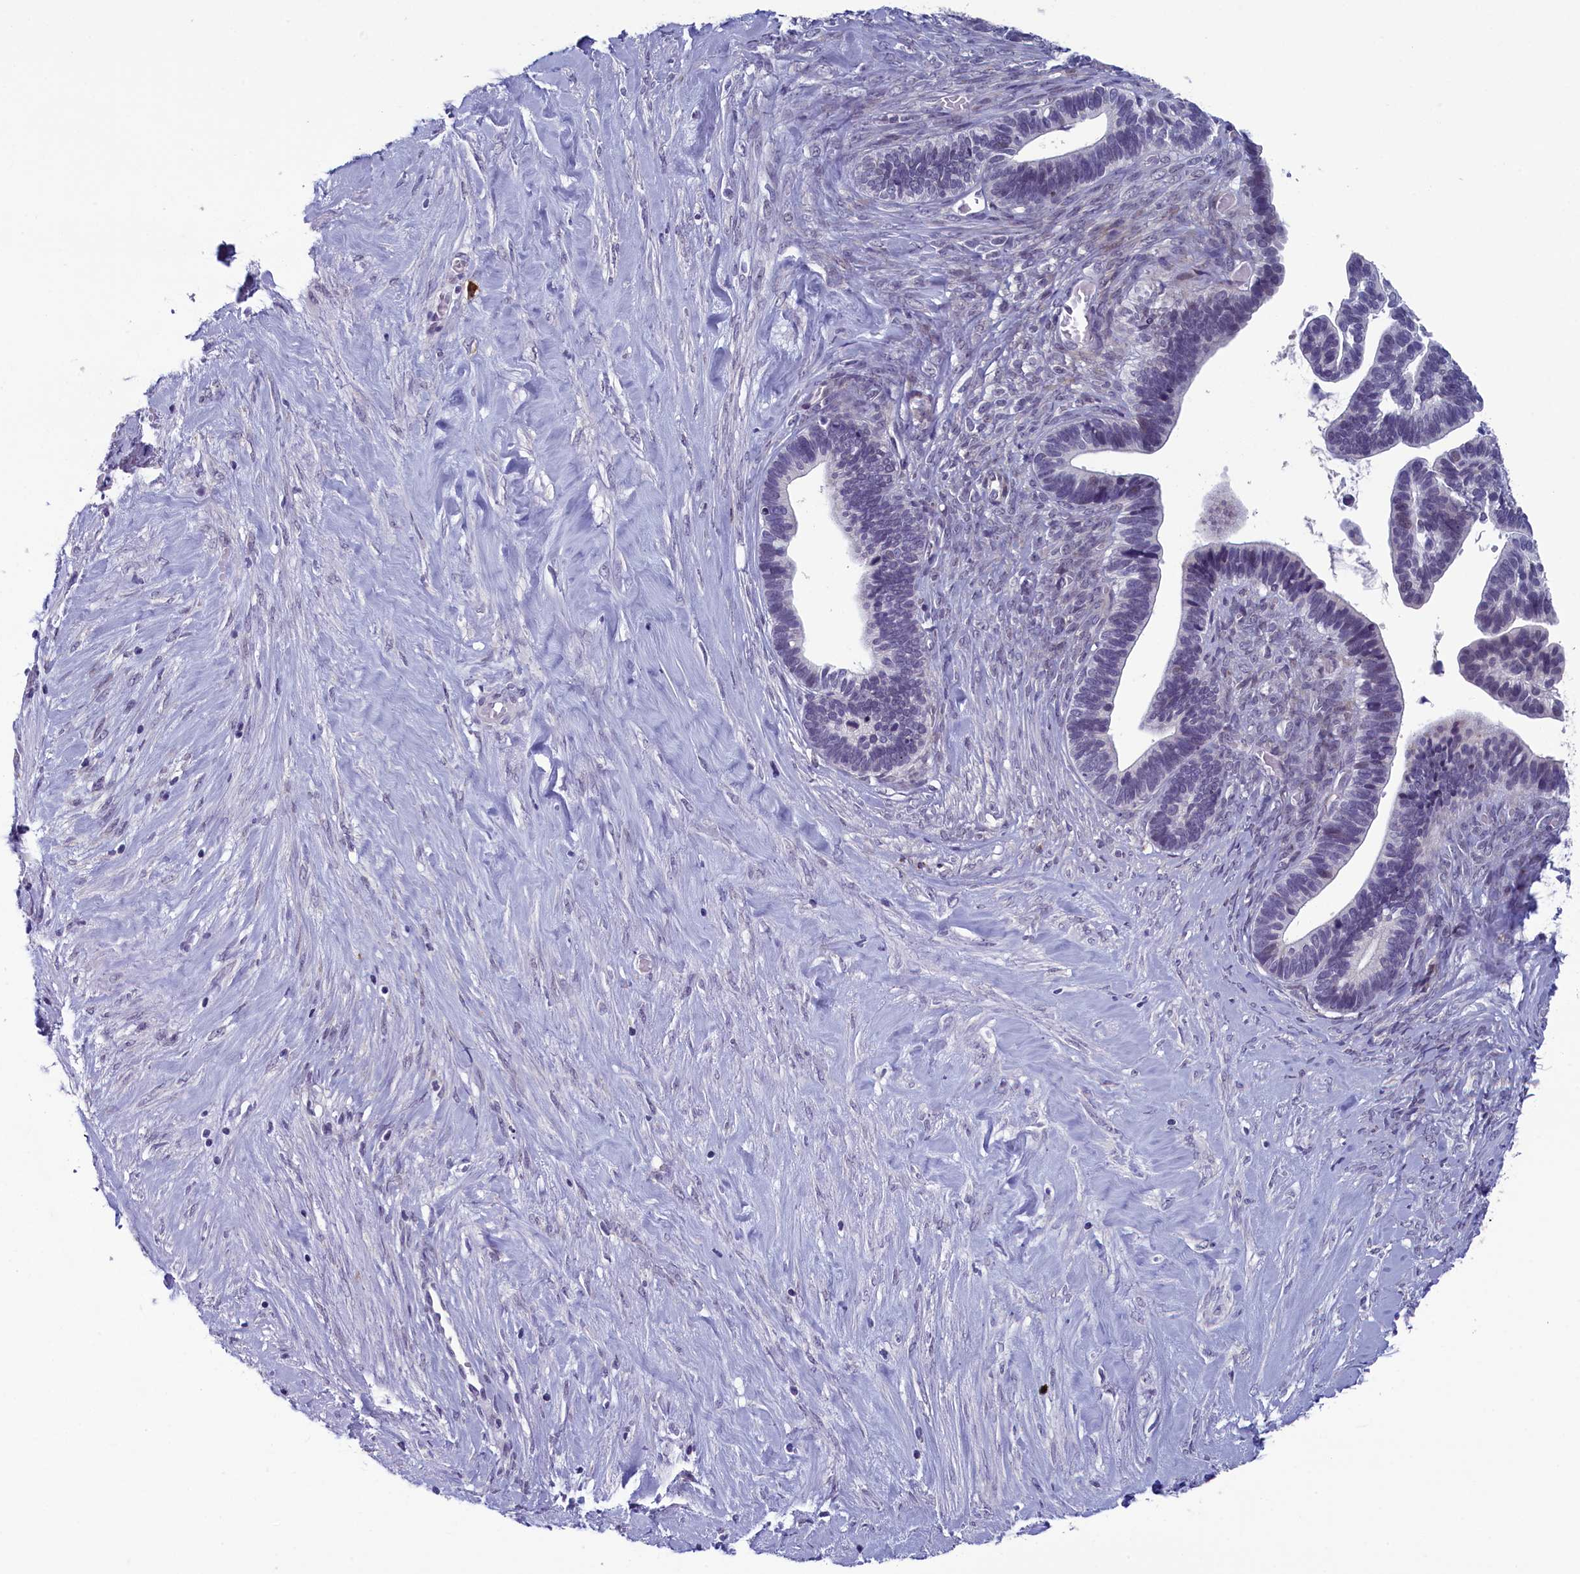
{"staining": {"intensity": "negative", "quantity": "none", "location": "none"}, "tissue": "ovarian cancer", "cell_type": "Tumor cells", "image_type": "cancer", "snomed": [{"axis": "morphology", "description": "Cystadenocarcinoma, serous, NOS"}, {"axis": "topography", "description": "Ovary"}], "caption": "The image shows no staining of tumor cells in ovarian cancer.", "gene": "CNEP1R1", "patient": {"sex": "female", "age": 56}}